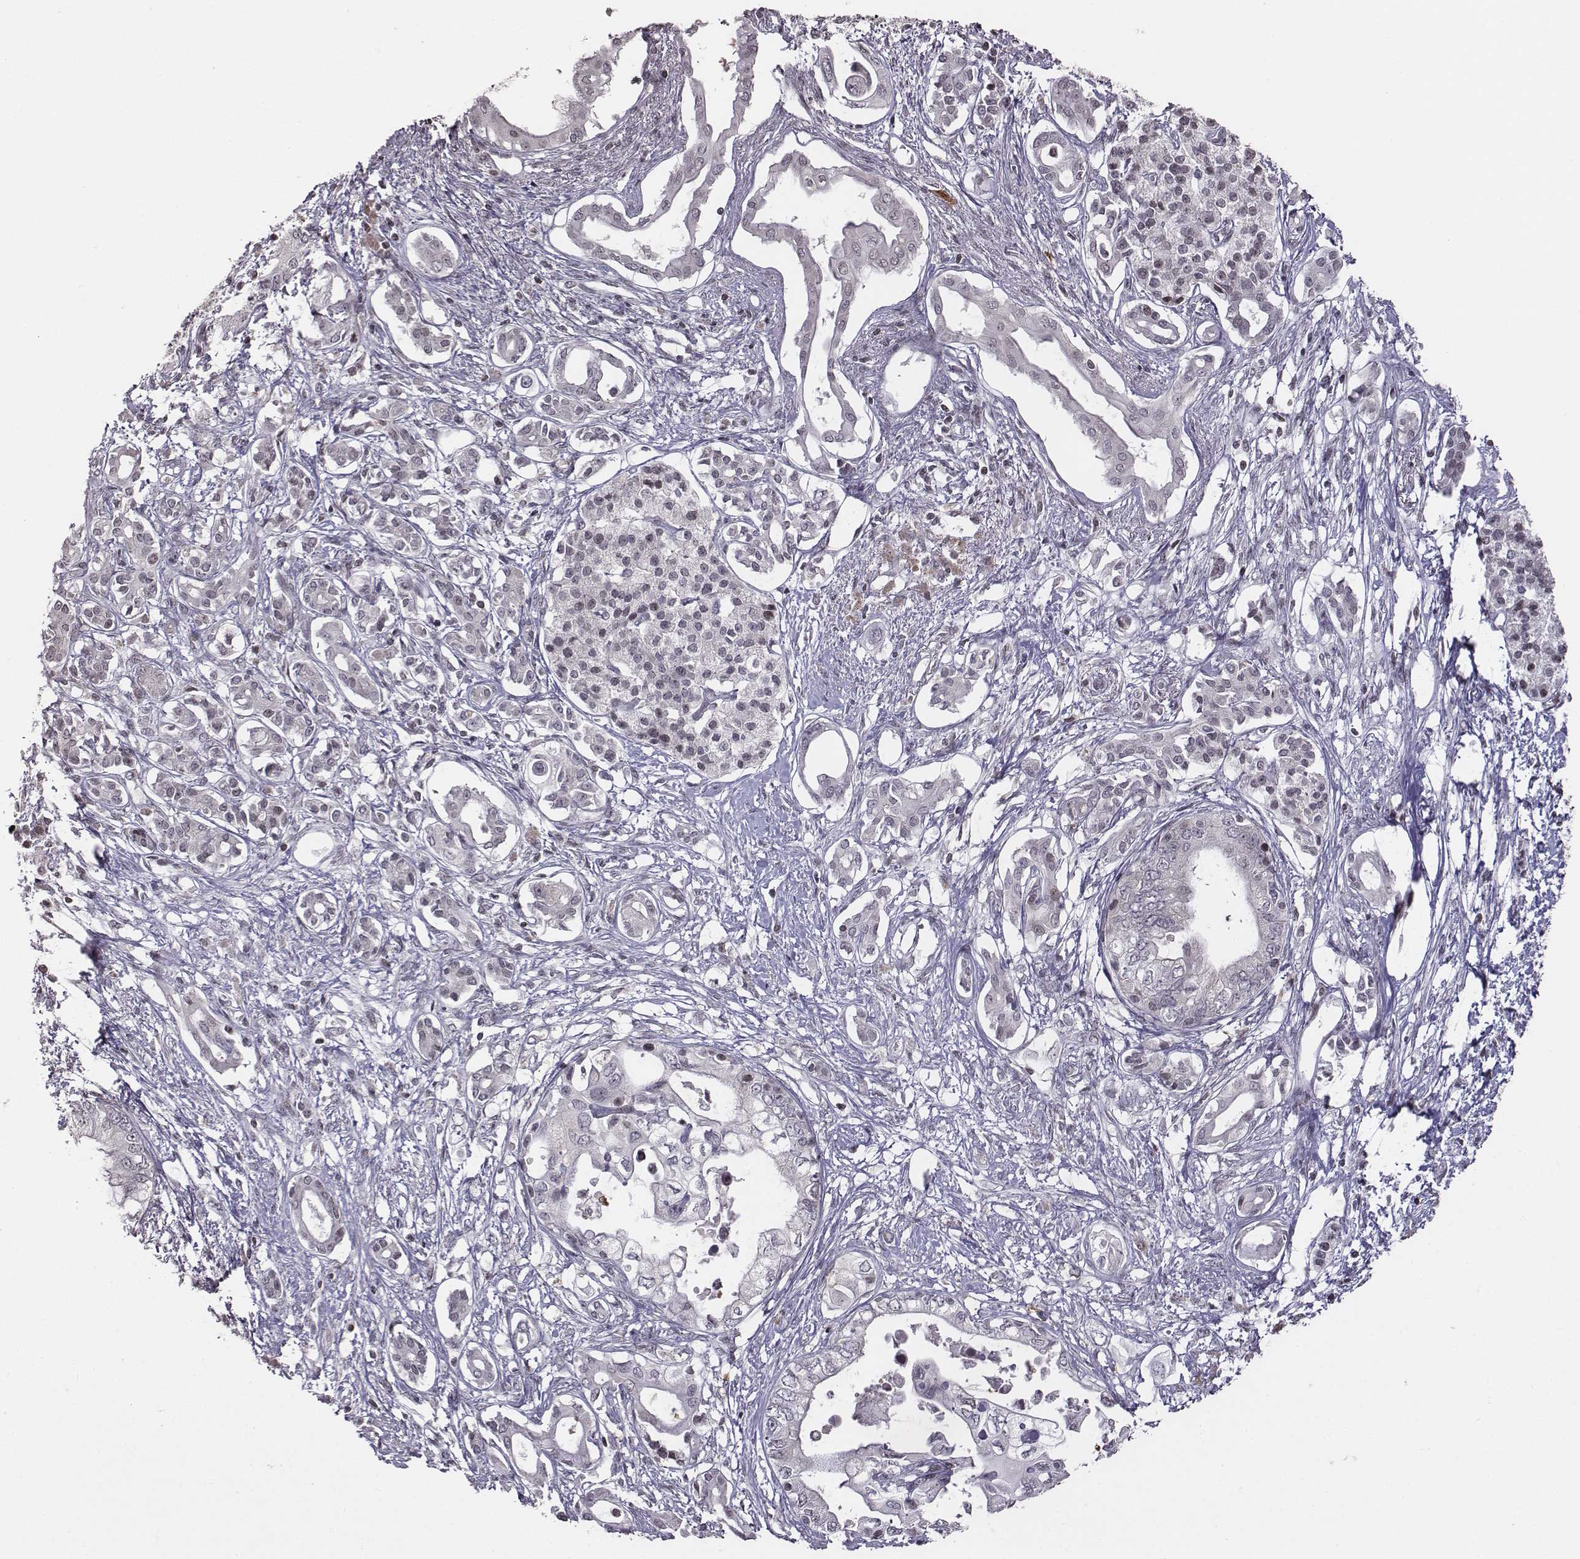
{"staining": {"intensity": "negative", "quantity": "none", "location": "none"}, "tissue": "pancreatic cancer", "cell_type": "Tumor cells", "image_type": "cancer", "snomed": [{"axis": "morphology", "description": "Adenocarcinoma, NOS"}, {"axis": "topography", "description": "Pancreas"}], "caption": "Tumor cells show no significant positivity in pancreatic cancer (adenocarcinoma). Brightfield microscopy of immunohistochemistry stained with DAB (brown) and hematoxylin (blue), captured at high magnification.", "gene": "GRM4", "patient": {"sex": "female", "age": 63}}